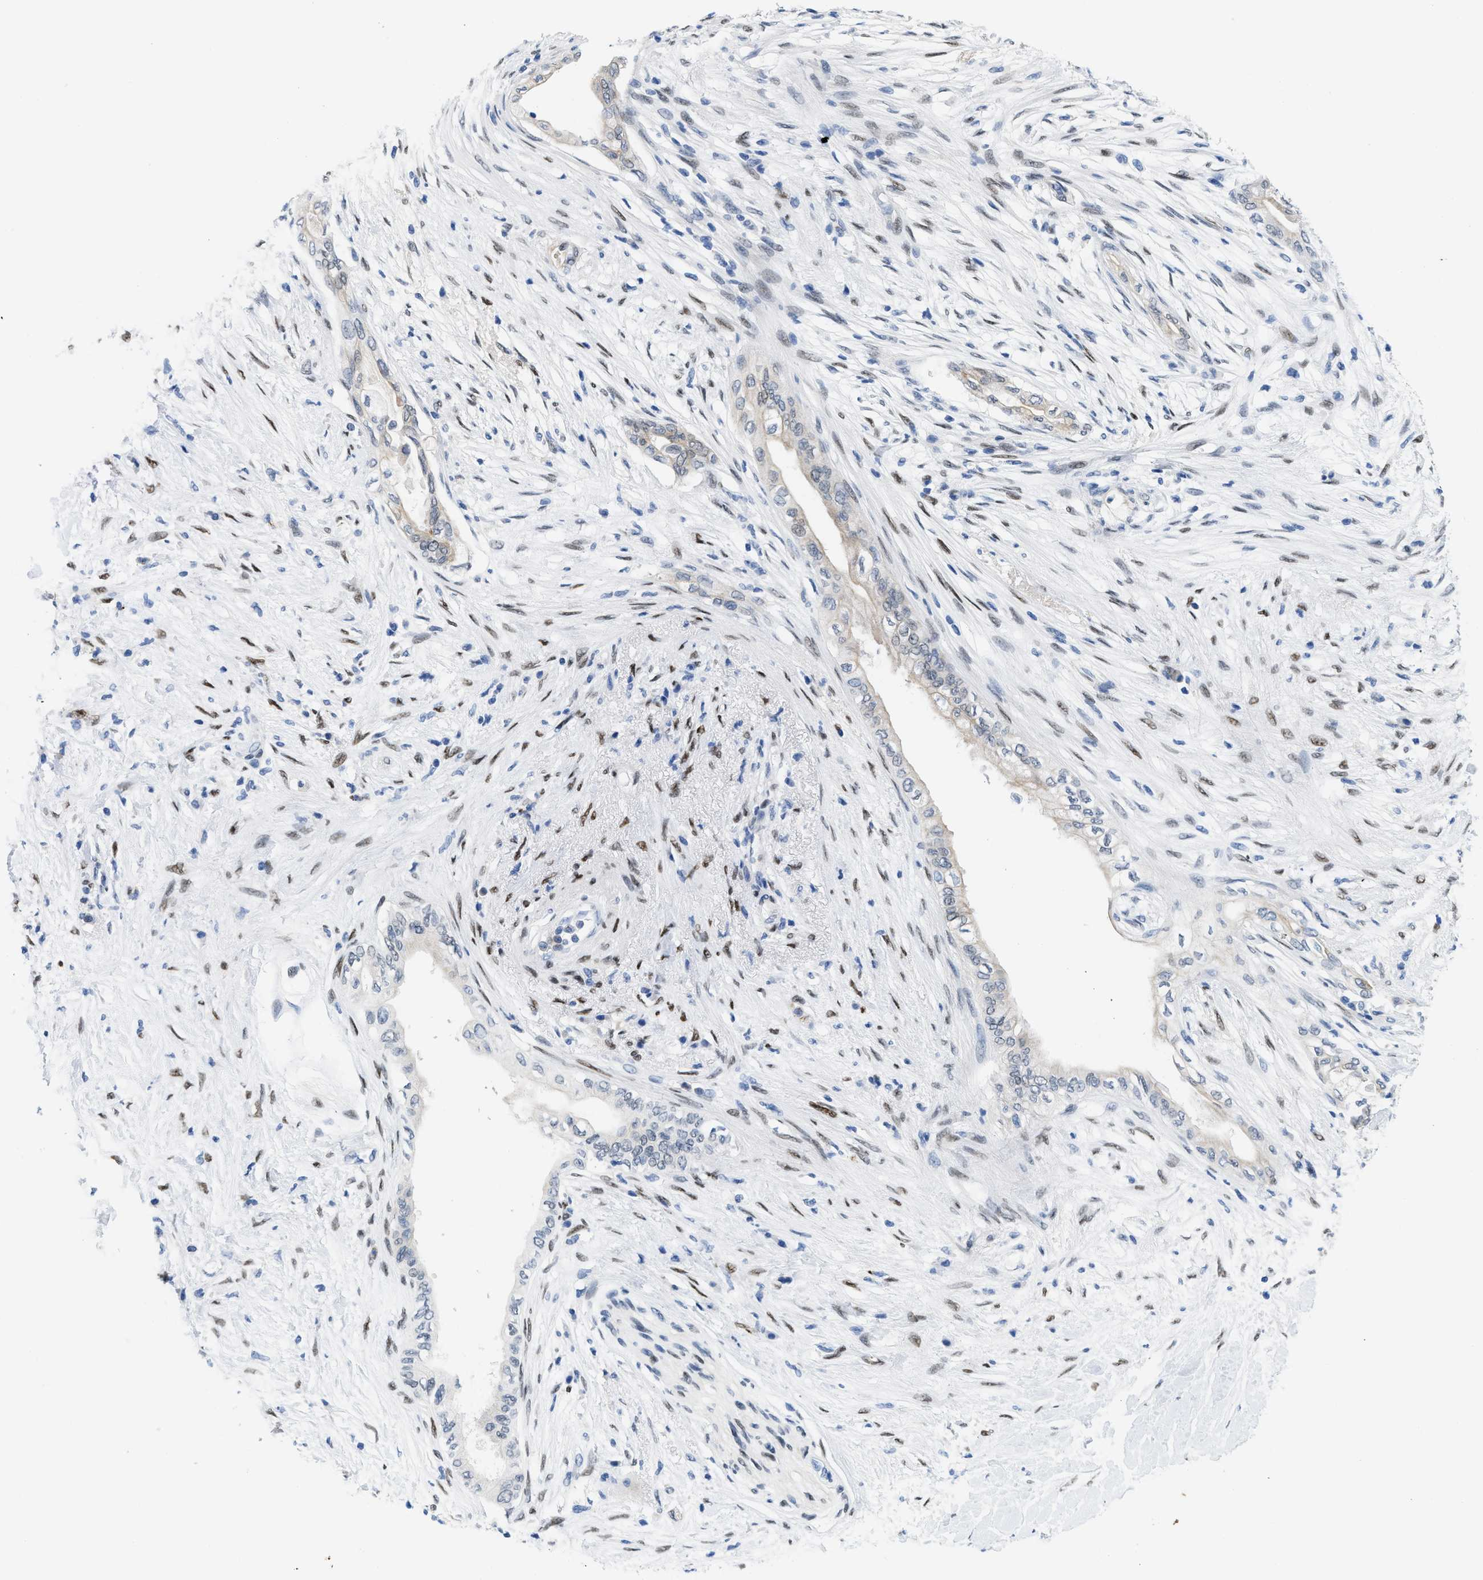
{"staining": {"intensity": "weak", "quantity": "<25%", "location": "nuclear"}, "tissue": "pancreatic cancer", "cell_type": "Tumor cells", "image_type": "cancer", "snomed": [{"axis": "morphology", "description": "Normal tissue, NOS"}, {"axis": "morphology", "description": "Adenocarcinoma, NOS"}, {"axis": "topography", "description": "Pancreas"}, {"axis": "topography", "description": "Duodenum"}], "caption": "The image shows no staining of tumor cells in pancreatic cancer.", "gene": "NFIX", "patient": {"sex": "female", "age": 60}}